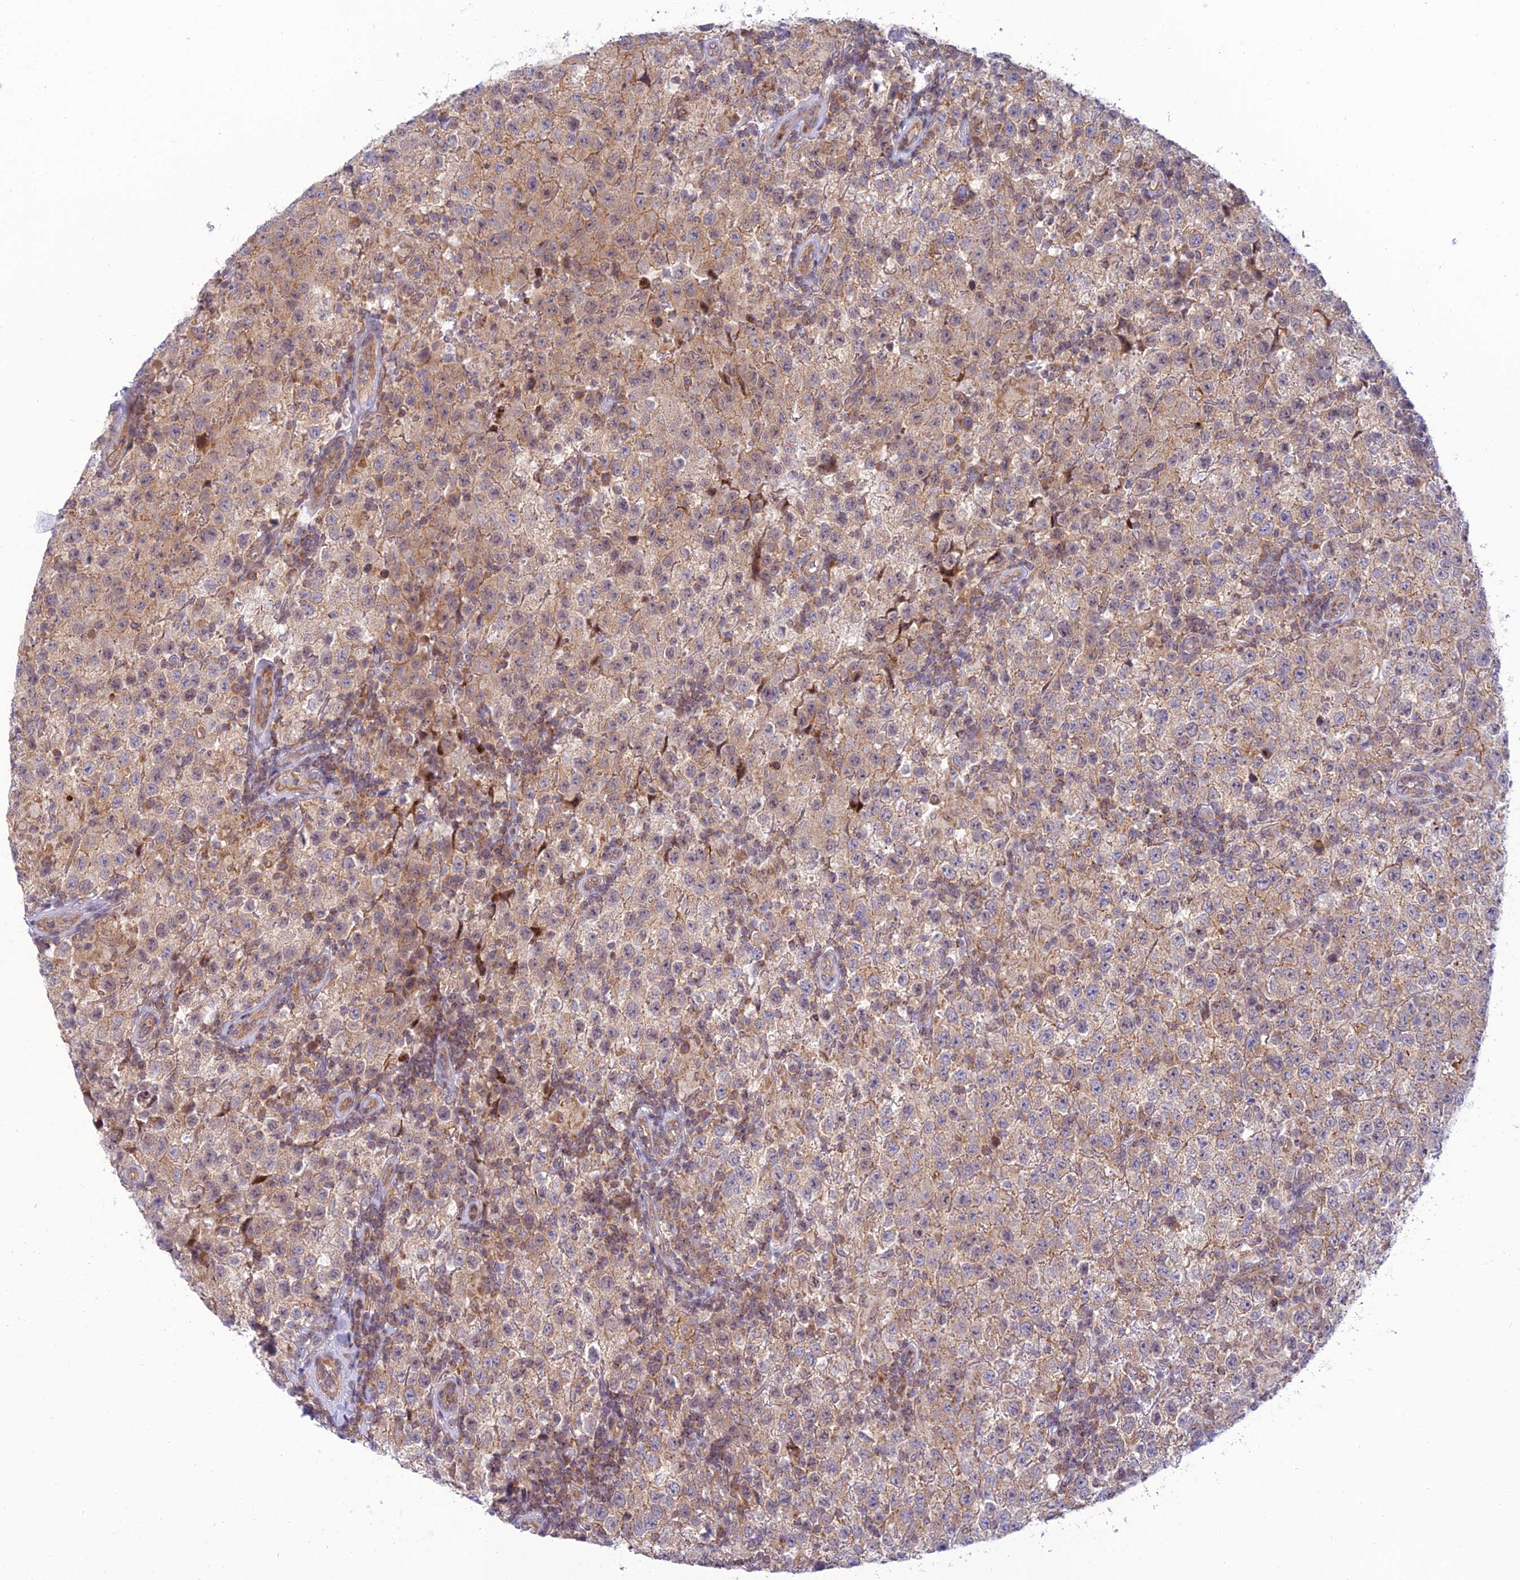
{"staining": {"intensity": "weak", "quantity": ">75%", "location": "cytoplasmic/membranous"}, "tissue": "testis cancer", "cell_type": "Tumor cells", "image_type": "cancer", "snomed": [{"axis": "morphology", "description": "Seminoma, NOS"}, {"axis": "morphology", "description": "Carcinoma, Embryonal, NOS"}, {"axis": "topography", "description": "Testis"}], "caption": "Protein expression analysis of testis cancer (seminoma) displays weak cytoplasmic/membranous expression in about >75% of tumor cells. The protein is shown in brown color, while the nuclei are stained blue.", "gene": "HOOK2", "patient": {"sex": "male", "age": 41}}